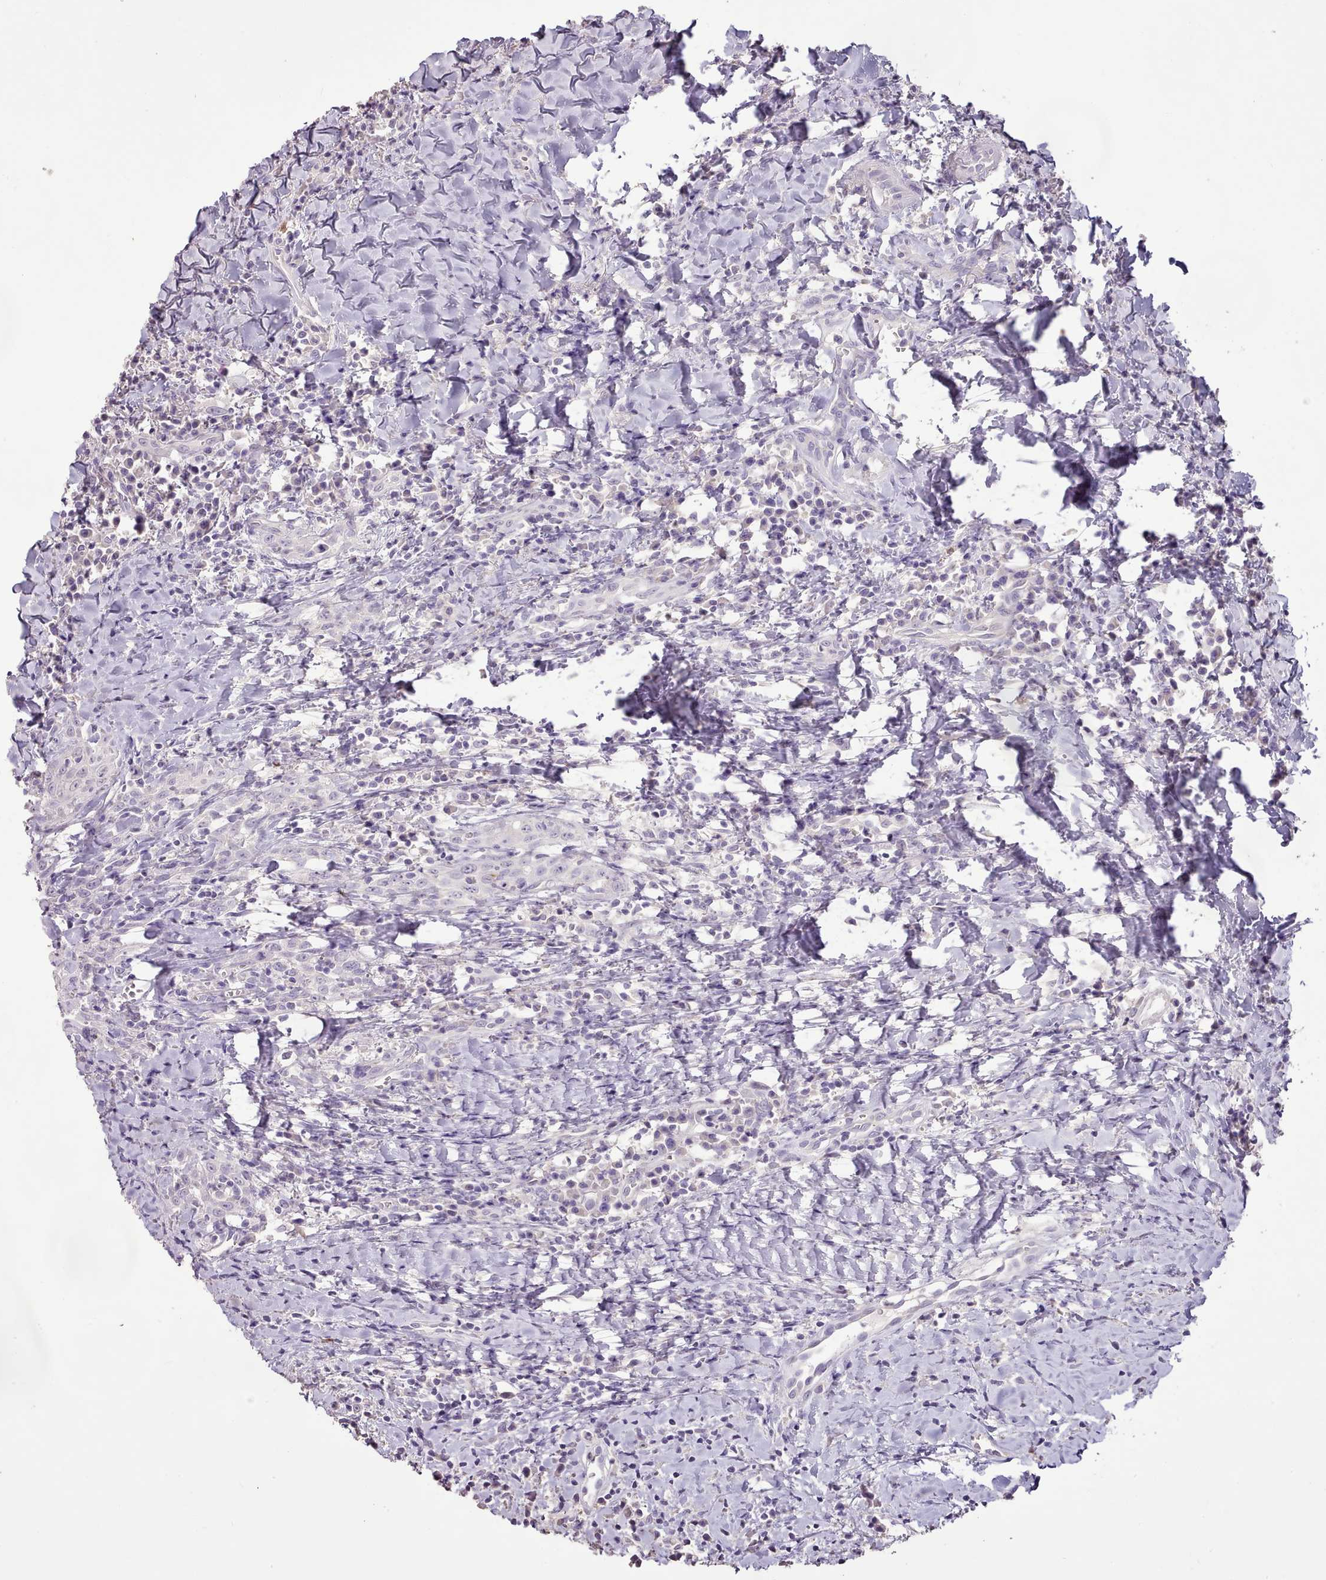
{"staining": {"intensity": "negative", "quantity": "none", "location": "none"}, "tissue": "head and neck cancer", "cell_type": "Tumor cells", "image_type": "cancer", "snomed": [{"axis": "morphology", "description": "Squamous cell carcinoma, NOS"}, {"axis": "topography", "description": "Head-Neck"}], "caption": "Immunohistochemistry (IHC) photomicrograph of neoplastic tissue: human head and neck cancer stained with DAB exhibits no significant protein staining in tumor cells.", "gene": "BLOC1S2", "patient": {"sex": "female", "age": 70}}